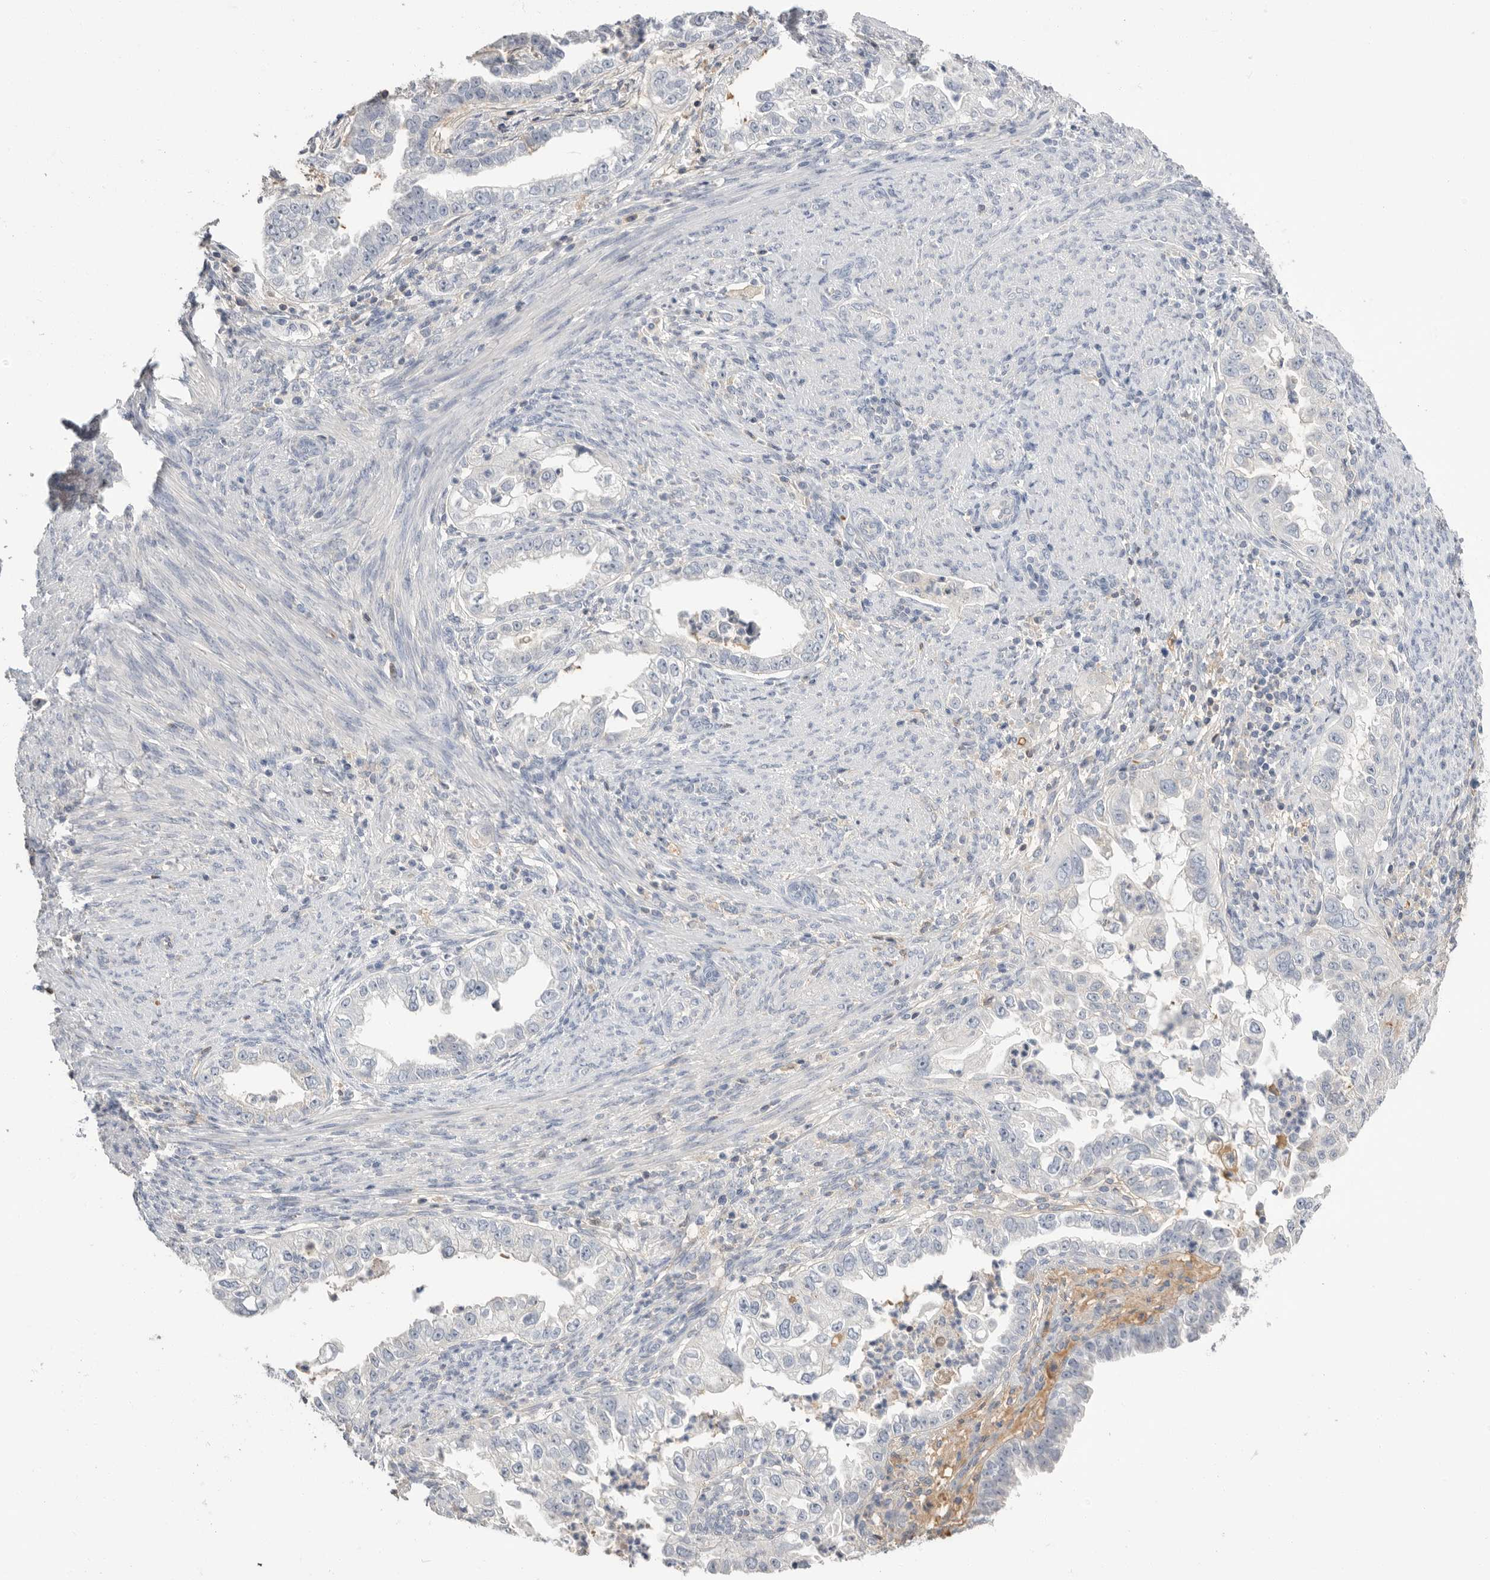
{"staining": {"intensity": "negative", "quantity": "none", "location": "none"}, "tissue": "endometrial cancer", "cell_type": "Tumor cells", "image_type": "cancer", "snomed": [{"axis": "morphology", "description": "Adenocarcinoma, NOS"}, {"axis": "topography", "description": "Endometrium"}], "caption": "An immunohistochemistry photomicrograph of endometrial adenocarcinoma is shown. There is no staining in tumor cells of endometrial adenocarcinoma.", "gene": "APOA2", "patient": {"sex": "female", "age": 85}}